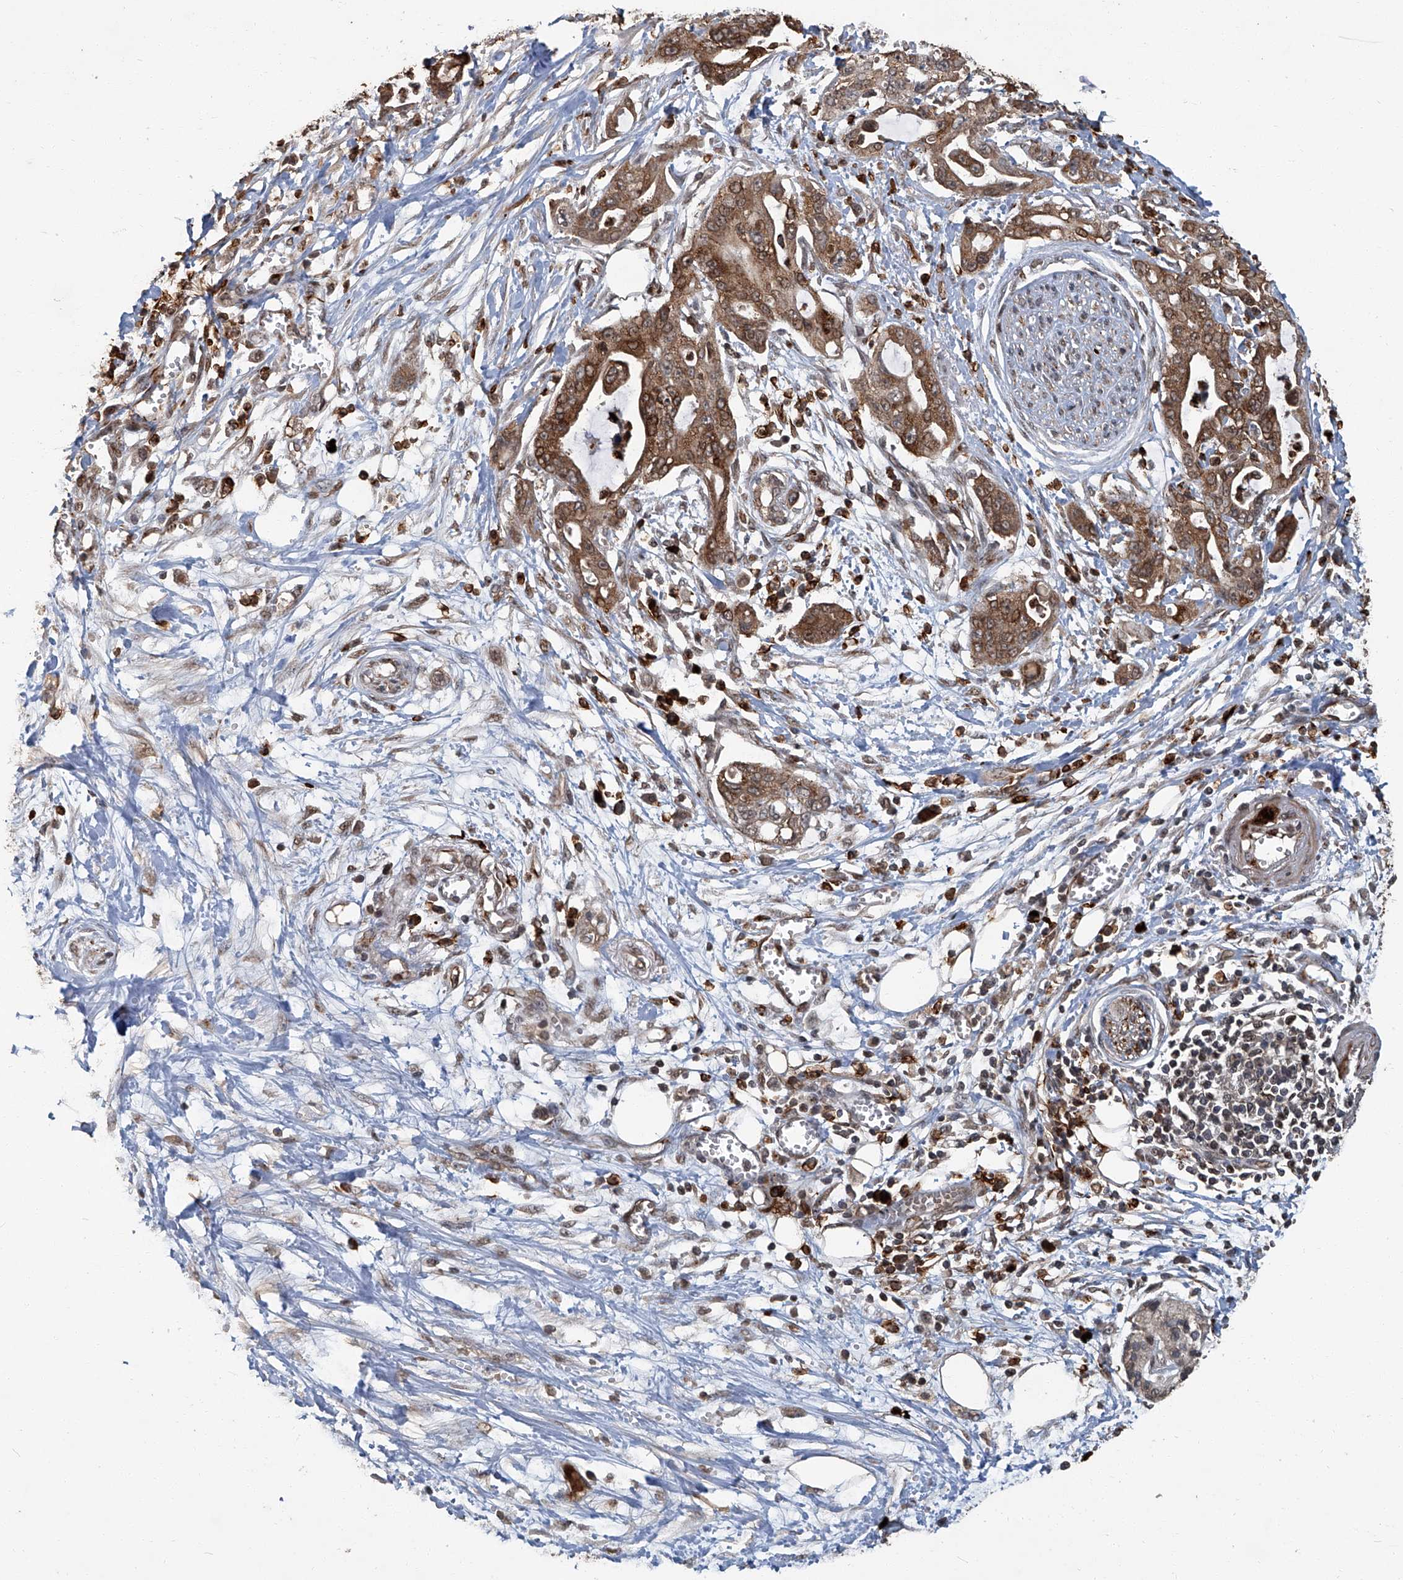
{"staining": {"intensity": "moderate", "quantity": ">75%", "location": "cytoplasmic/membranous"}, "tissue": "pancreatic cancer", "cell_type": "Tumor cells", "image_type": "cancer", "snomed": [{"axis": "morphology", "description": "Adenocarcinoma, NOS"}, {"axis": "topography", "description": "Pancreas"}], "caption": "An IHC histopathology image of tumor tissue is shown. Protein staining in brown highlights moderate cytoplasmic/membranous positivity in pancreatic cancer (adenocarcinoma) within tumor cells.", "gene": "GPR132", "patient": {"sex": "male", "age": 68}}